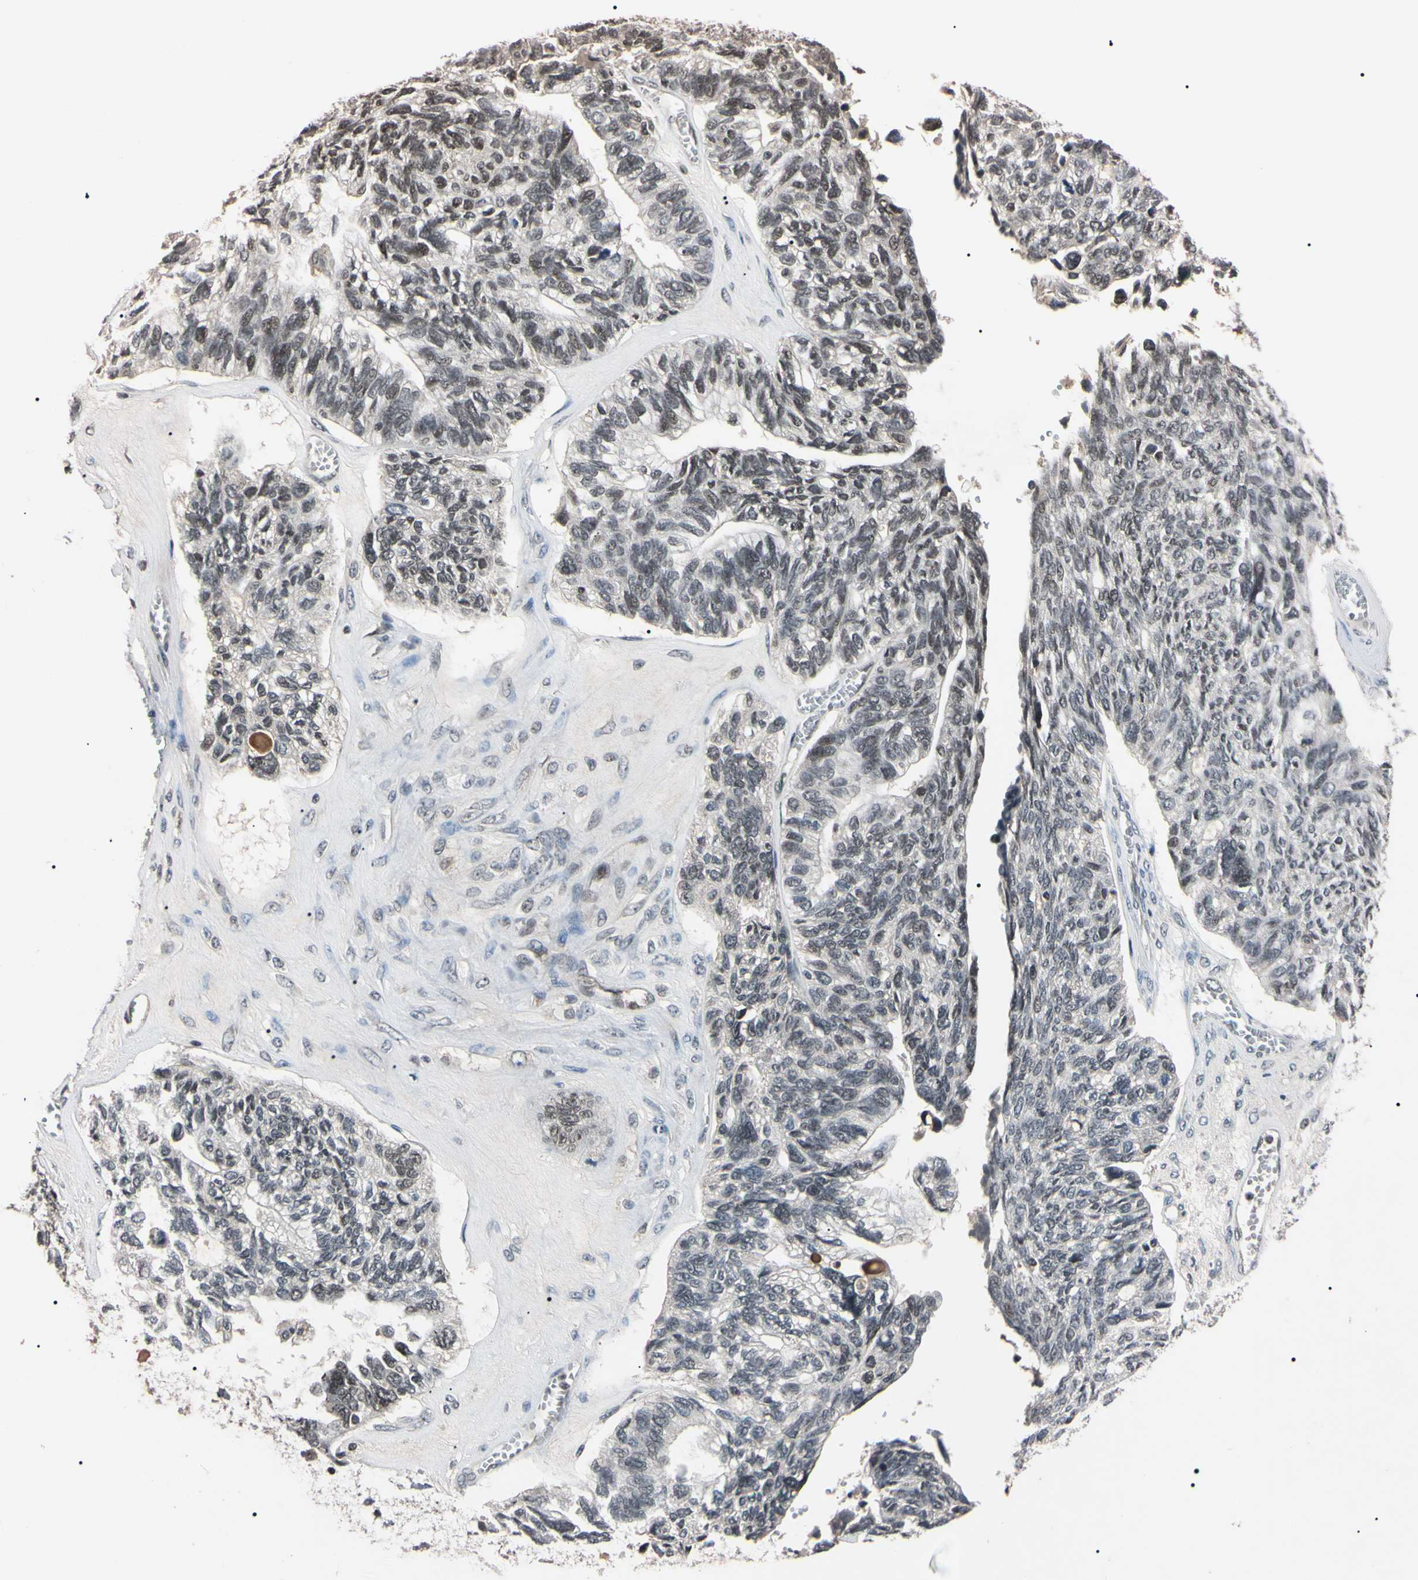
{"staining": {"intensity": "negative", "quantity": "none", "location": "none"}, "tissue": "ovarian cancer", "cell_type": "Tumor cells", "image_type": "cancer", "snomed": [{"axis": "morphology", "description": "Cystadenocarcinoma, serous, NOS"}, {"axis": "topography", "description": "Ovary"}], "caption": "Tumor cells are negative for brown protein staining in ovarian serous cystadenocarcinoma. (DAB (3,3'-diaminobenzidine) IHC, high magnification).", "gene": "YY1", "patient": {"sex": "female", "age": 79}}